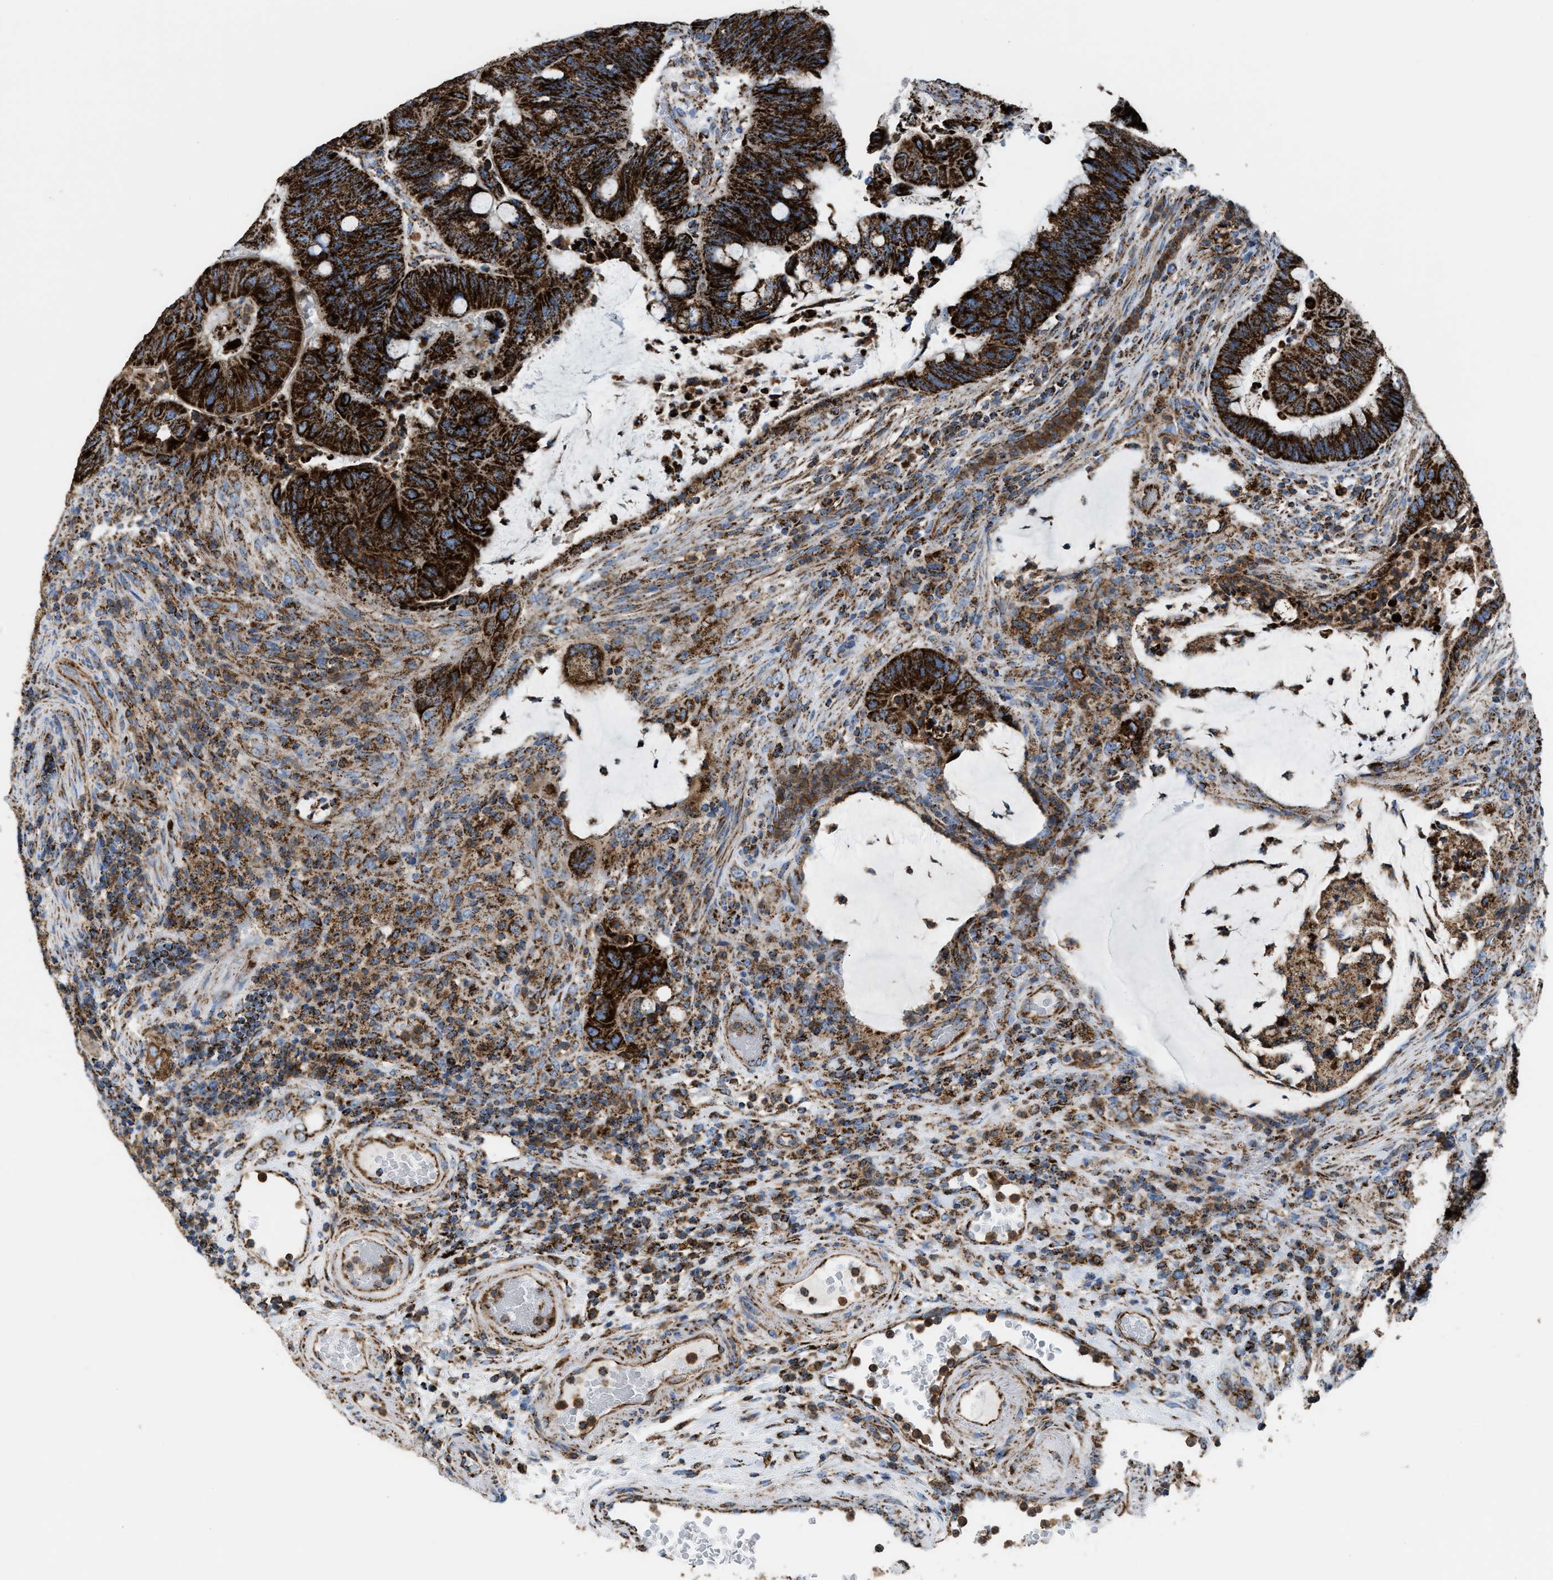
{"staining": {"intensity": "strong", "quantity": ">75%", "location": "cytoplasmic/membranous"}, "tissue": "colorectal cancer", "cell_type": "Tumor cells", "image_type": "cancer", "snomed": [{"axis": "morphology", "description": "Normal tissue, NOS"}, {"axis": "morphology", "description": "Adenocarcinoma, NOS"}, {"axis": "topography", "description": "Rectum"}, {"axis": "topography", "description": "Peripheral nerve tissue"}], "caption": "This is an image of immunohistochemistry staining of colorectal adenocarcinoma, which shows strong staining in the cytoplasmic/membranous of tumor cells.", "gene": "ECHS1", "patient": {"sex": "male", "age": 92}}